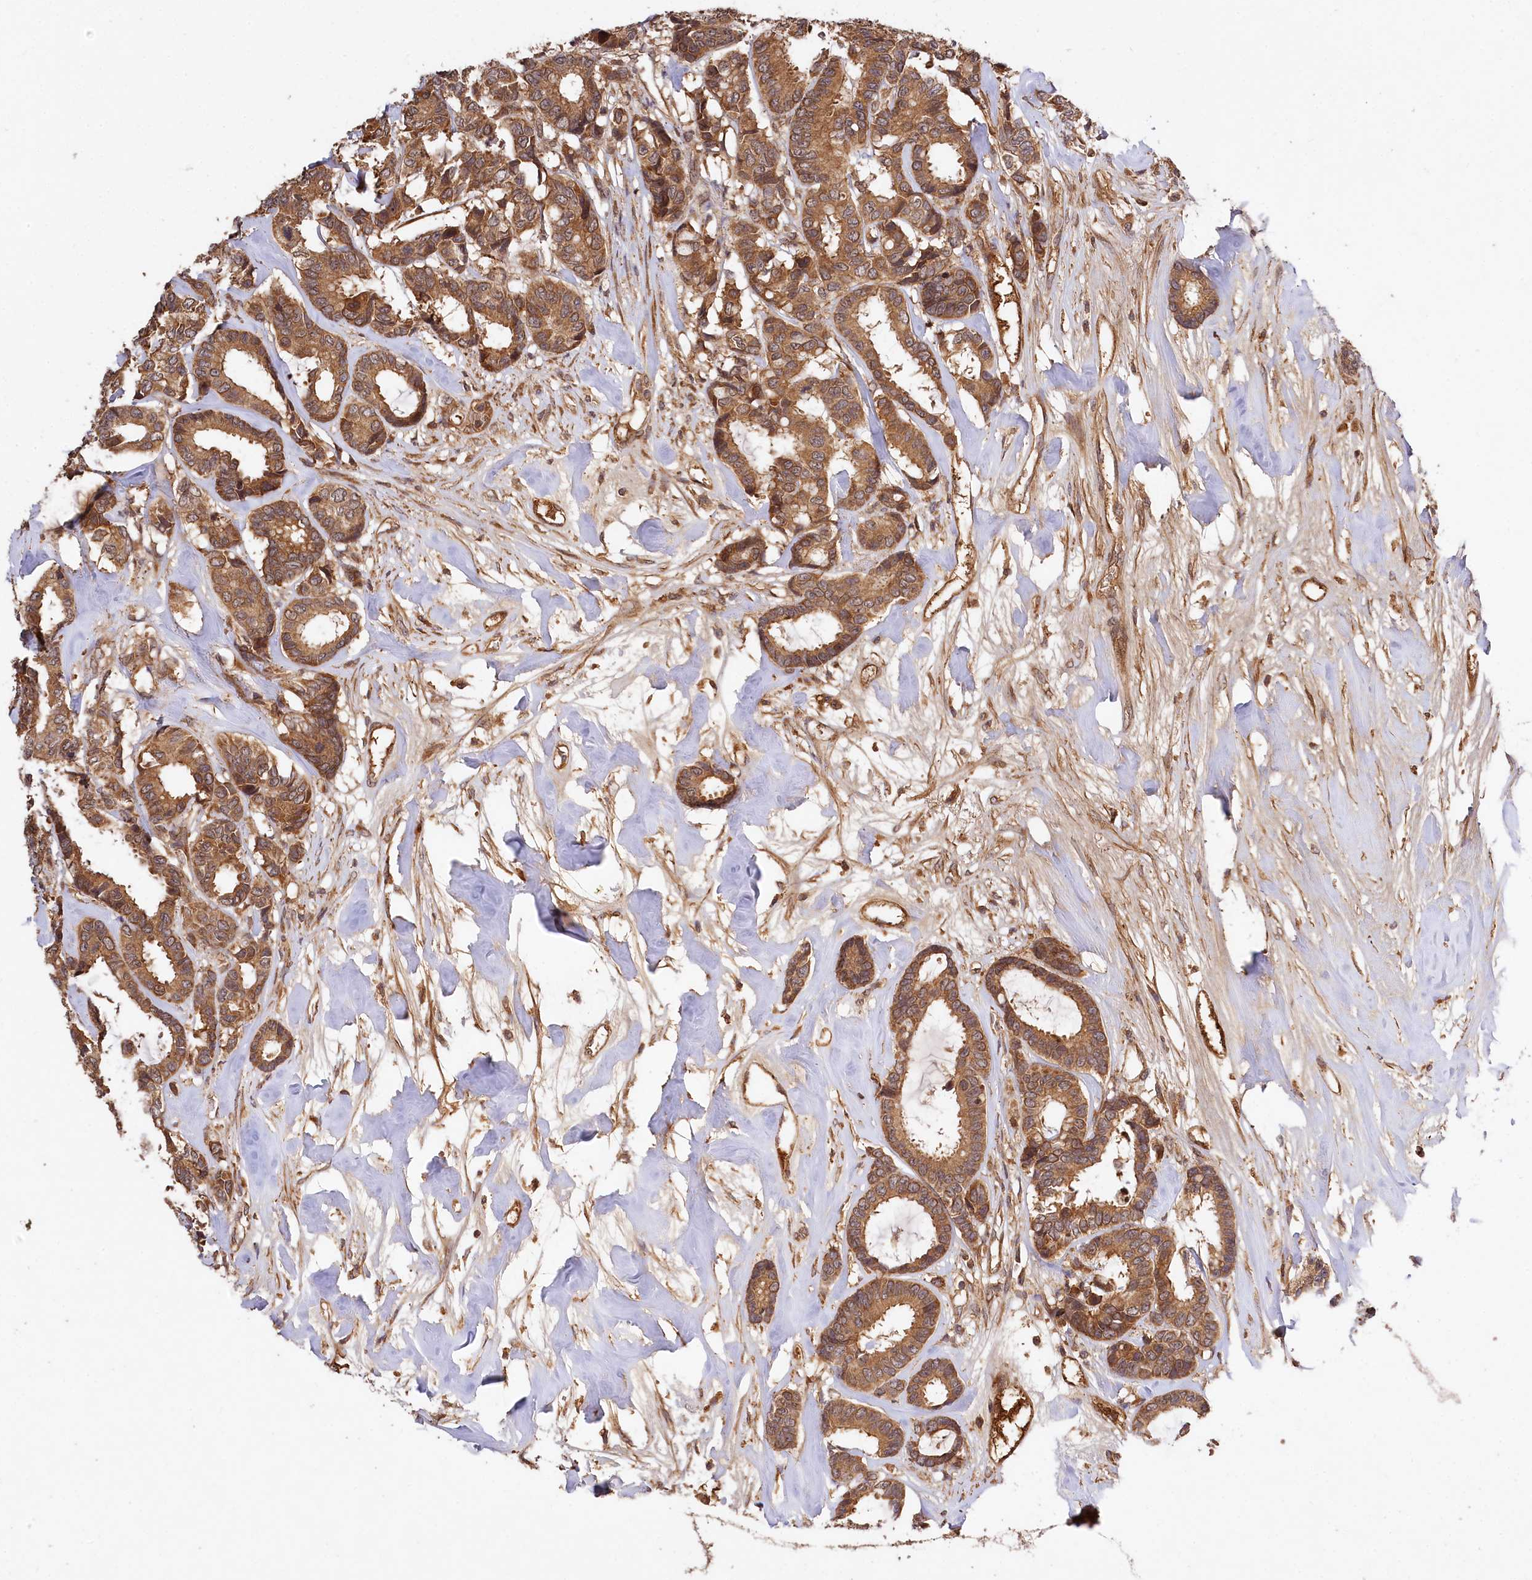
{"staining": {"intensity": "moderate", "quantity": ">75%", "location": "cytoplasmic/membranous"}, "tissue": "breast cancer", "cell_type": "Tumor cells", "image_type": "cancer", "snomed": [{"axis": "morphology", "description": "Duct carcinoma"}, {"axis": "topography", "description": "Breast"}], "caption": "A micrograph of breast cancer stained for a protein reveals moderate cytoplasmic/membranous brown staining in tumor cells.", "gene": "MCF2L2", "patient": {"sex": "female", "age": 87}}